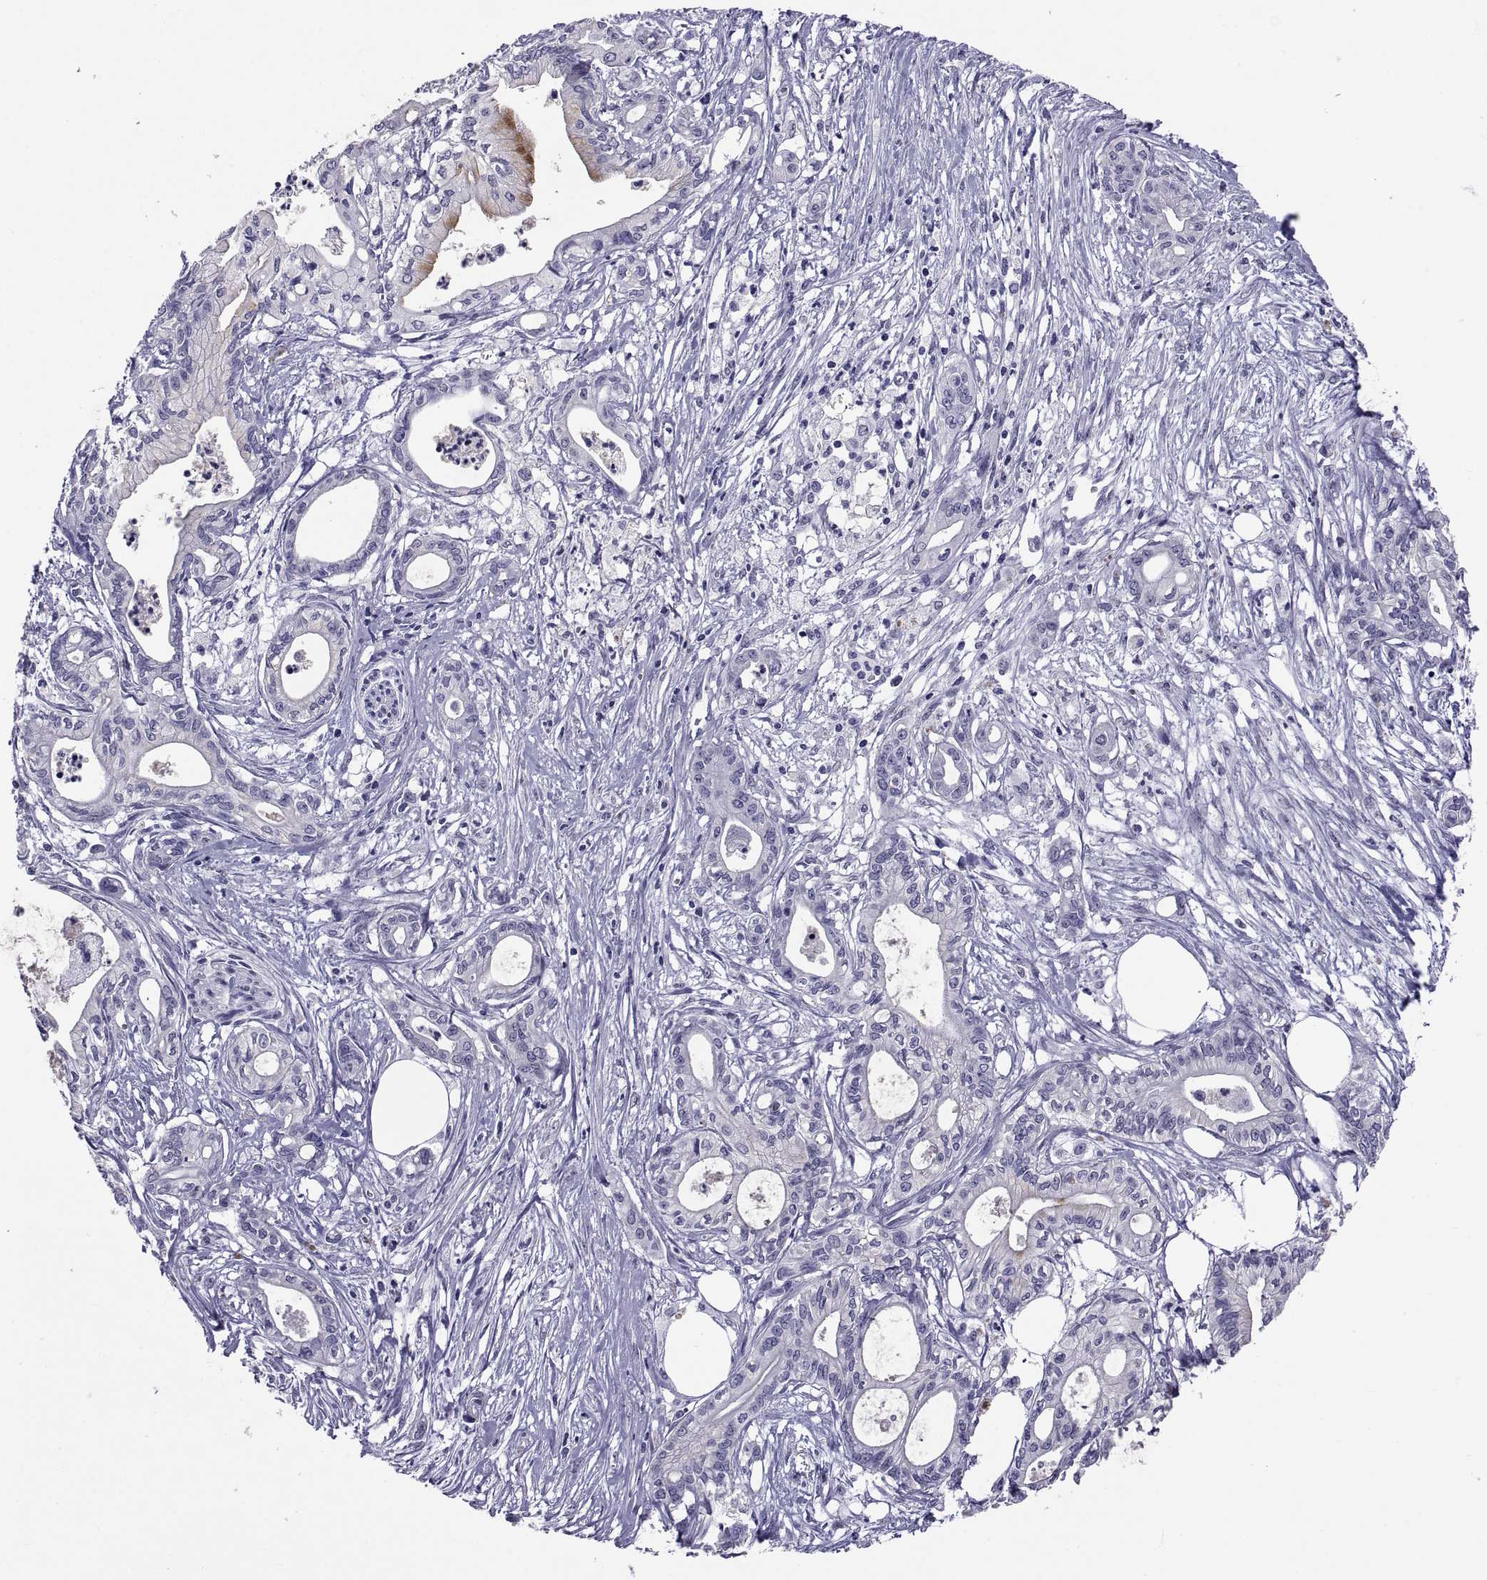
{"staining": {"intensity": "negative", "quantity": "none", "location": "none"}, "tissue": "pancreatic cancer", "cell_type": "Tumor cells", "image_type": "cancer", "snomed": [{"axis": "morphology", "description": "Adenocarcinoma, NOS"}, {"axis": "topography", "description": "Pancreas"}], "caption": "DAB (3,3'-diaminobenzidine) immunohistochemical staining of human pancreatic cancer (adenocarcinoma) reveals no significant staining in tumor cells. Nuclei are stained in blue.", "gene": "TGFBR3L", "patient": {"sex": "male", "age": 71}}